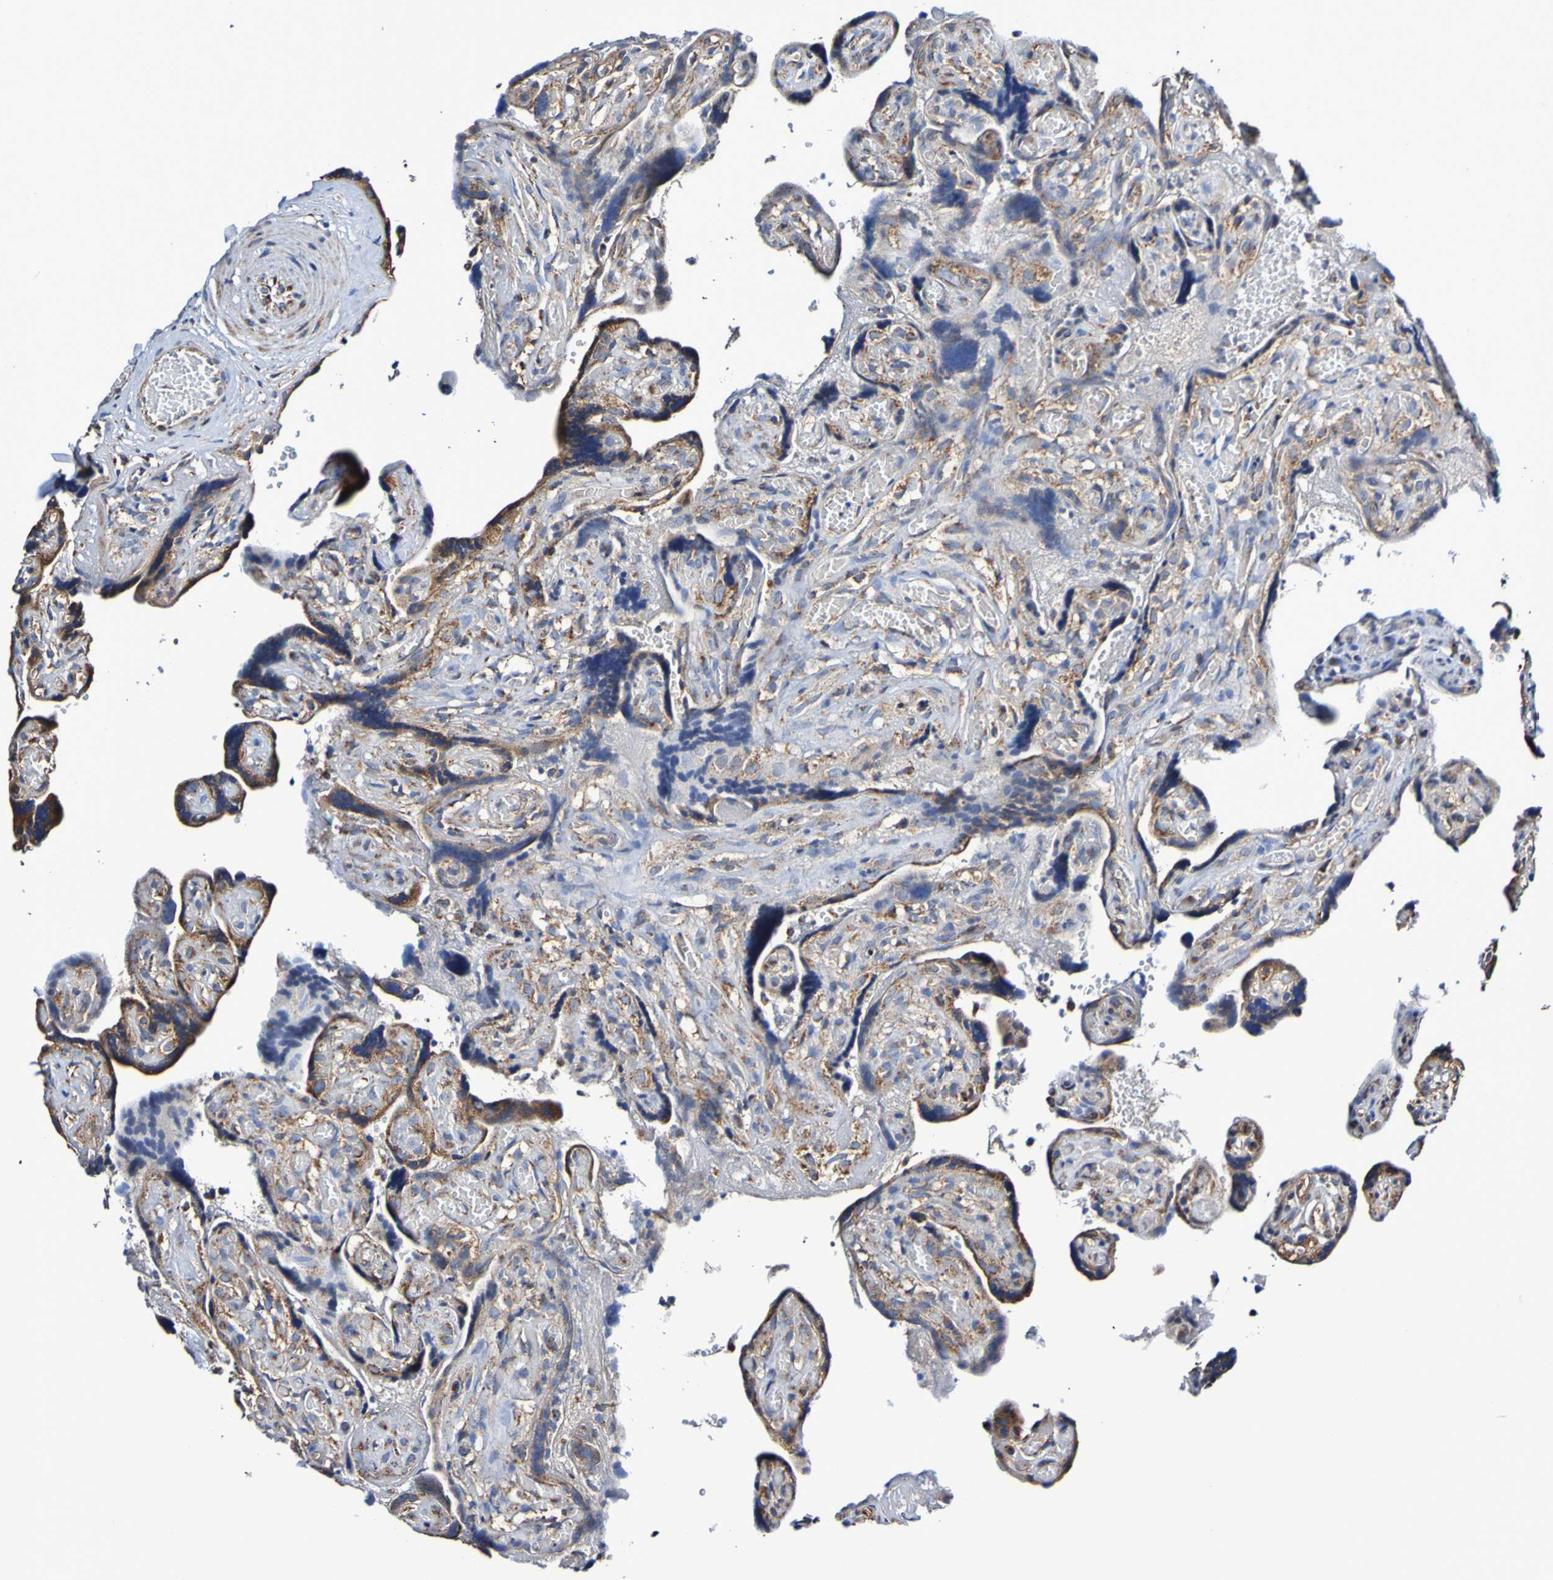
{"staining": {"intensity": "moderate", "quantity": ">75%", "location": "cytoplasmic/membranous"}, "tissue": "placenta", "cell_type": "Decidual cells", "image_type": "normal", "snomed": [{"axis": "morphology", "description": "Normal tissue, NOS"}, {"axis": "topography", "description": "Placenta"}], "caption": "Placenta was stained to show a protein in brown. There is medium levels of moderate cytoplasmic/membranous expression in approximately >75% of decidual cells. Using DAB (brown) and hematoxylin (blue) stains, captured at high magnification using brightfield microscopy.", "gene": "IL18R1", "patient": {"sex": "female", "age": 30}}